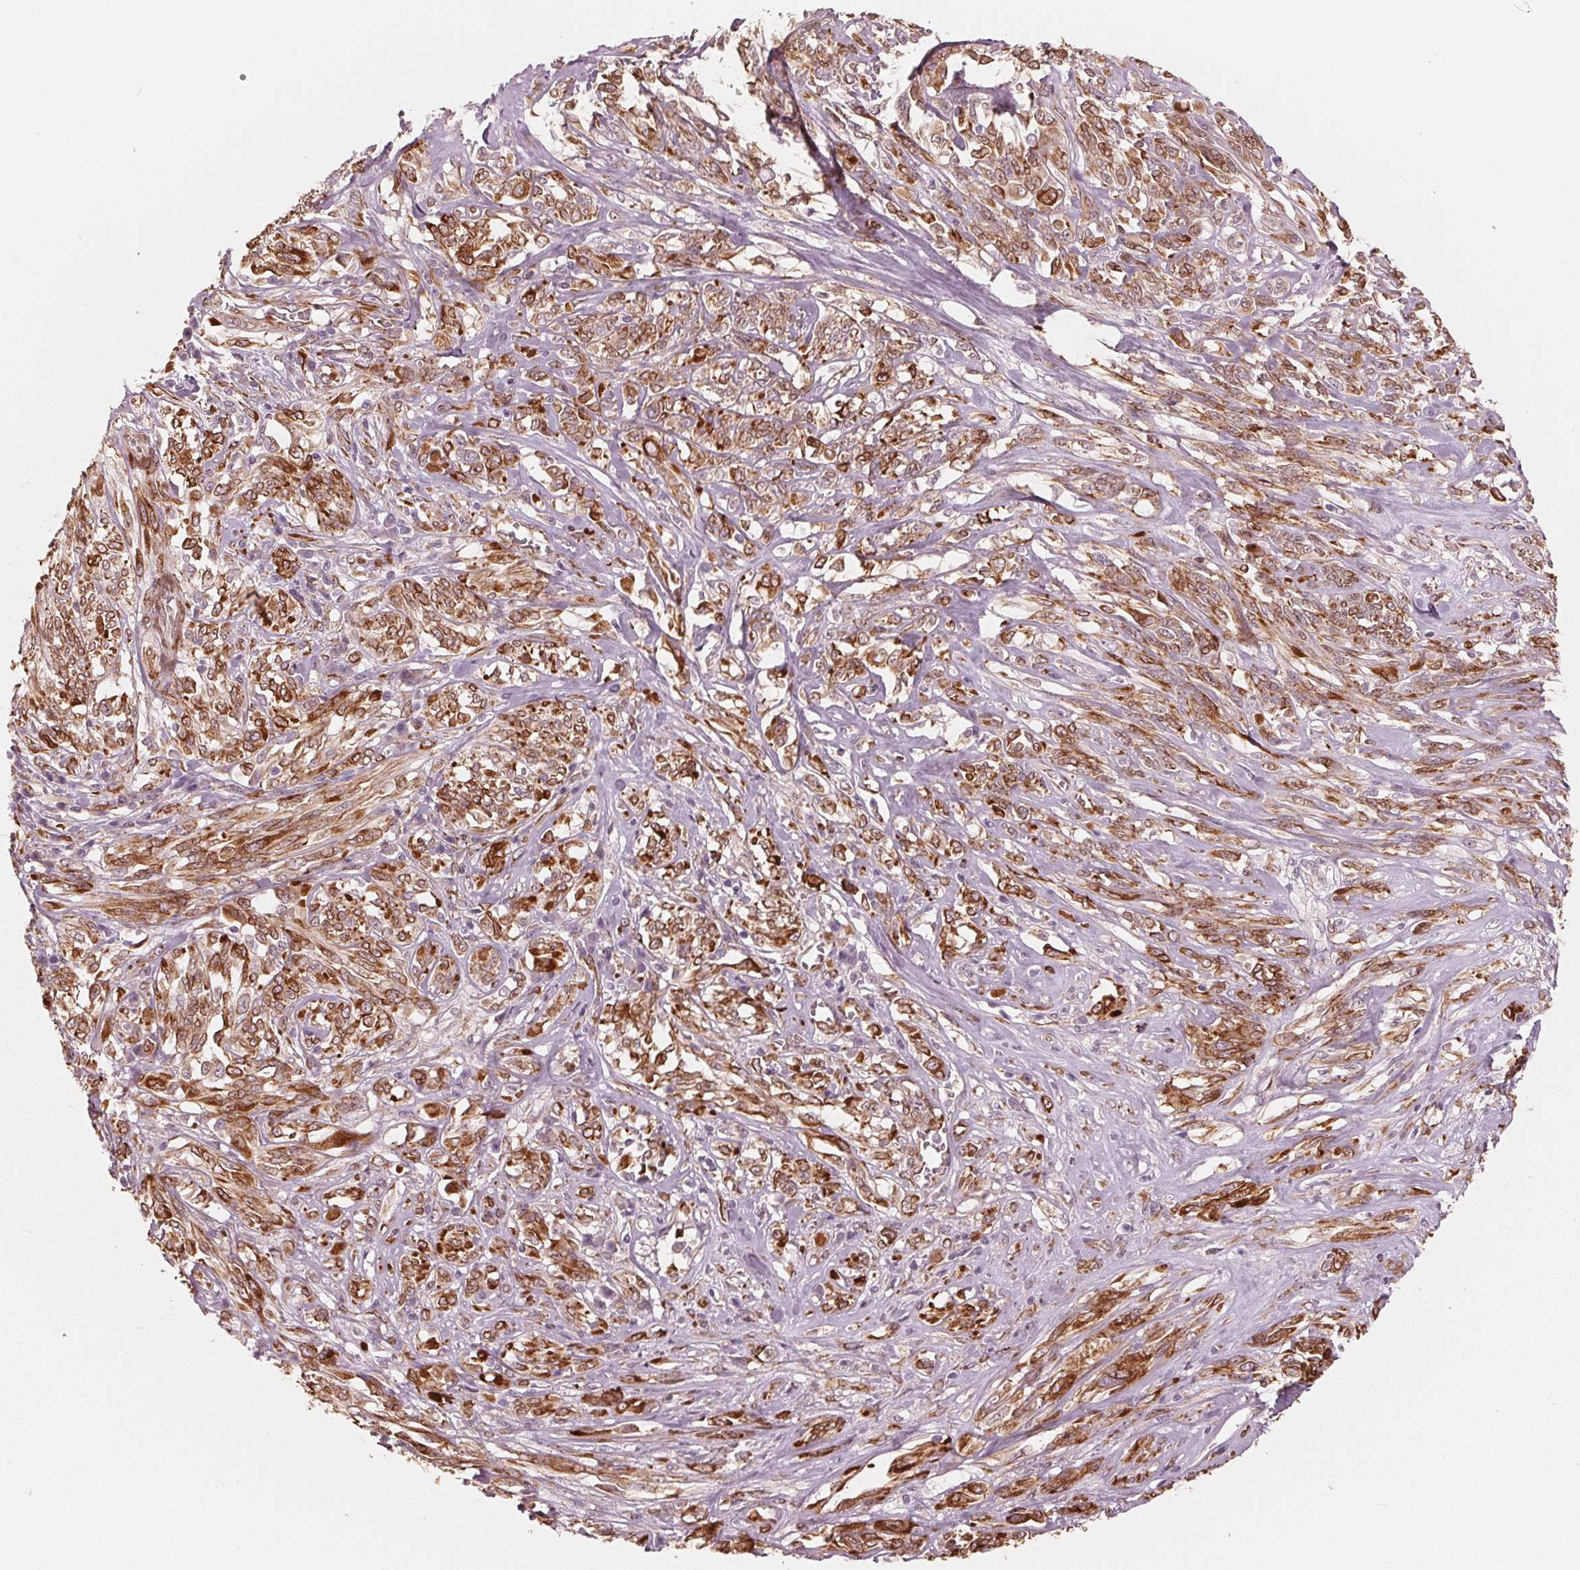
{"staining": {"intensity": "moderate", "quantity": ">75%", "location": "cytoplasmic/membranous"}, "tissue": "melanoma", "cell_type": "Tumor cells", "image_type": "cancer", "snomed": [{"axis": "morphology", "description": "Malignant melanoma, NOS"}, {"axis": "topography", "description": "Skin"}], "caption": "An image of melanoma stained for a protein displays moderate cytoplasmic/membranous brown staining in tumor cells.", "gene": "IKBIP", "patient": {"sex": "female", "age": 91}}